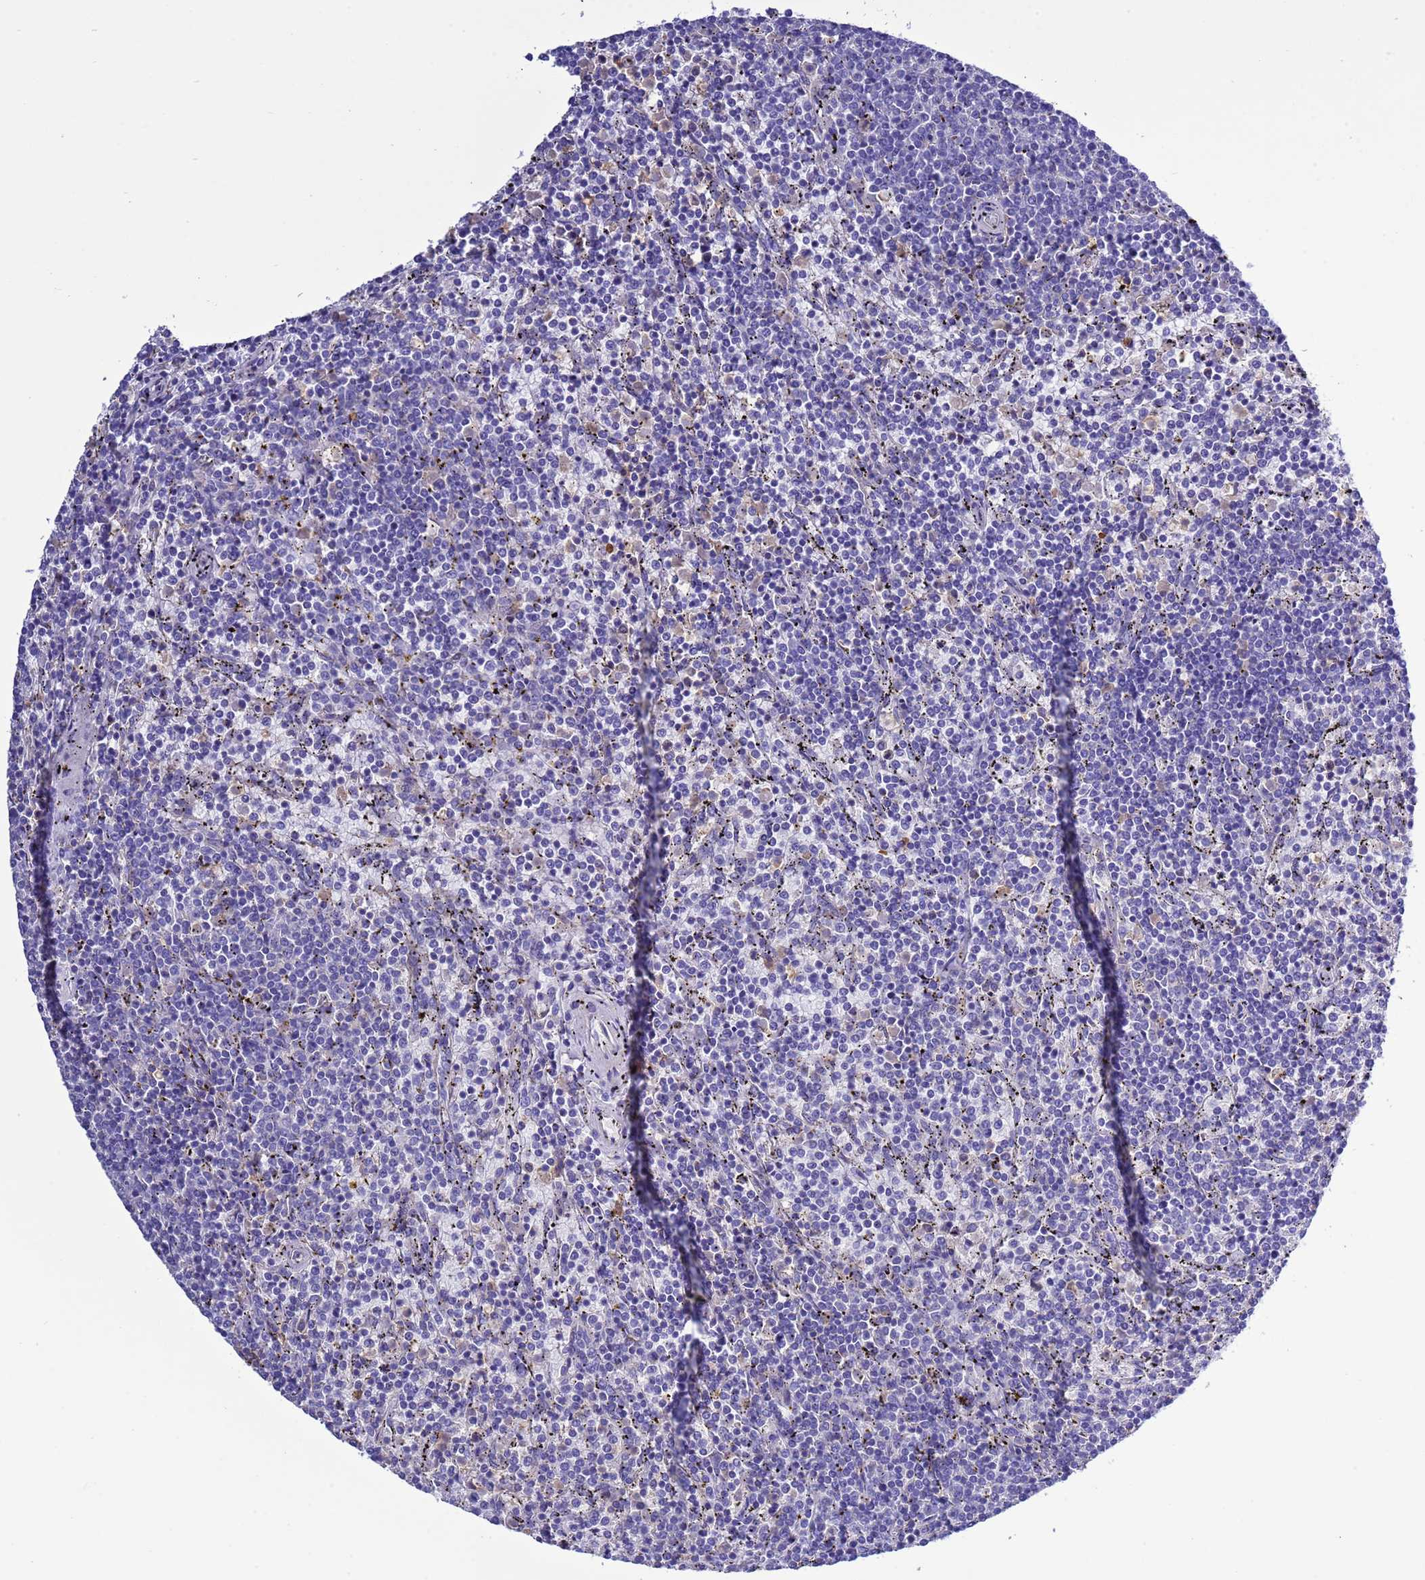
{"staining": {"intensity": "negative", "quantity": "none", "location": "none"}, "tissue": "lymphoma", "cell_type": "Tumor cells", "image_type": "cancer", "snomed": [{"axis": "morphology", "description": "Malignant lymphoma, non-Hodgkin's type, Low grade"}, {"axis": "topography", "description": "Spleen"}], "caption": "IHC image of neoplastic tissue: human low-grade malignant lymphoma, non-Hodgkin's type stained with DAB reveals no significant protein expression in tumor cells.", "gene": "KICS2", "patient": {"sex": "female", "age": 50}}